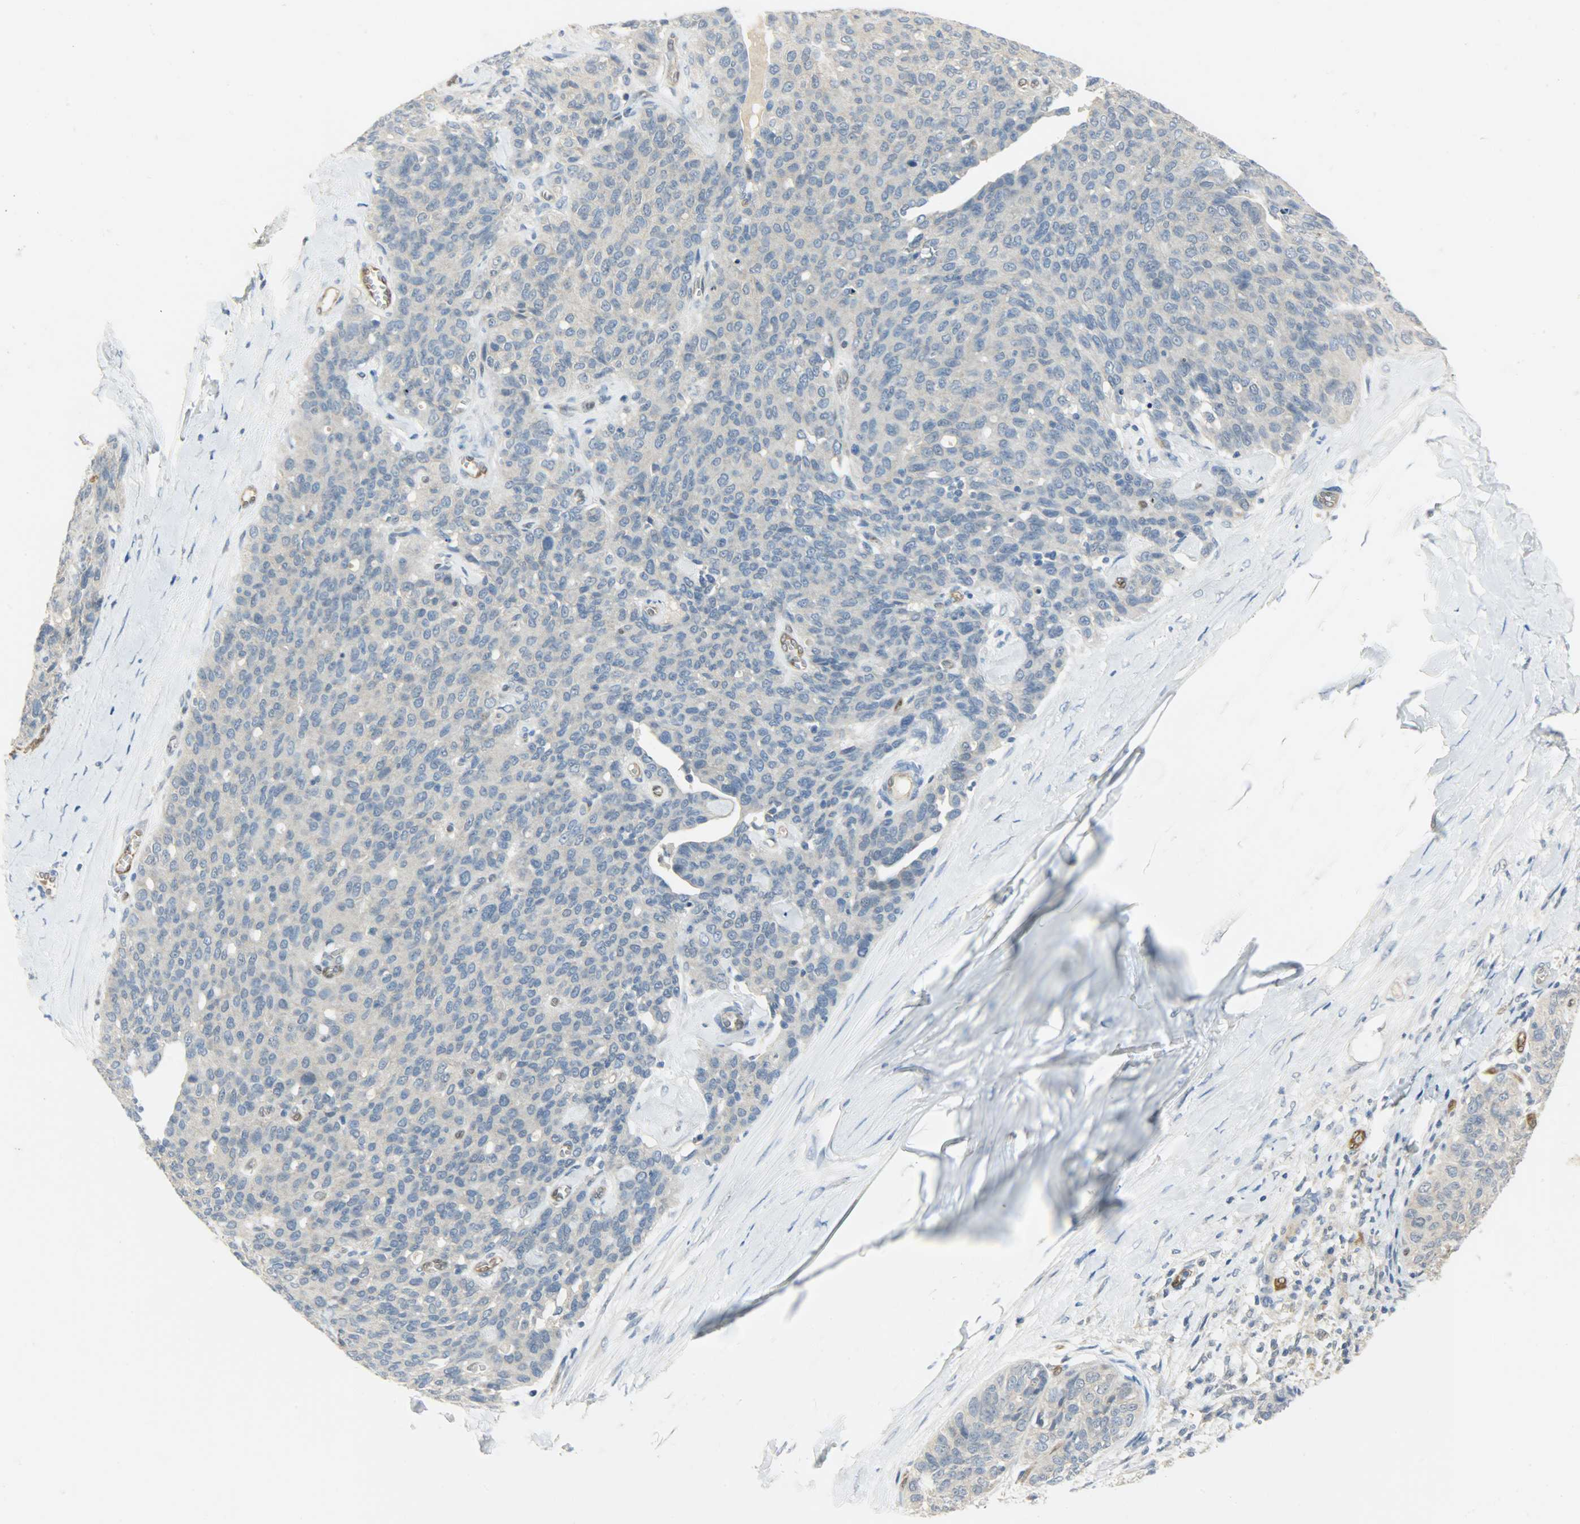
{"staining": {"intensity": "negative", "quantity": "none", "location": "none"}, "tissue": "ovarian cancer", "cell_type": "Tumor cells", "image_type": "cancer", "snomed": [{"axis": "morphology", "description": "Carcinoma, endometroid"}, {"axis": "topography", "description": "Ovary"}], "caption": "Ovarian endometroid carcinoma was stained to show a protein in brown. There is no significant staining in tumor cells.", "gene": "FKBP1A", "patient": {"sex": "female", "age": 60}}